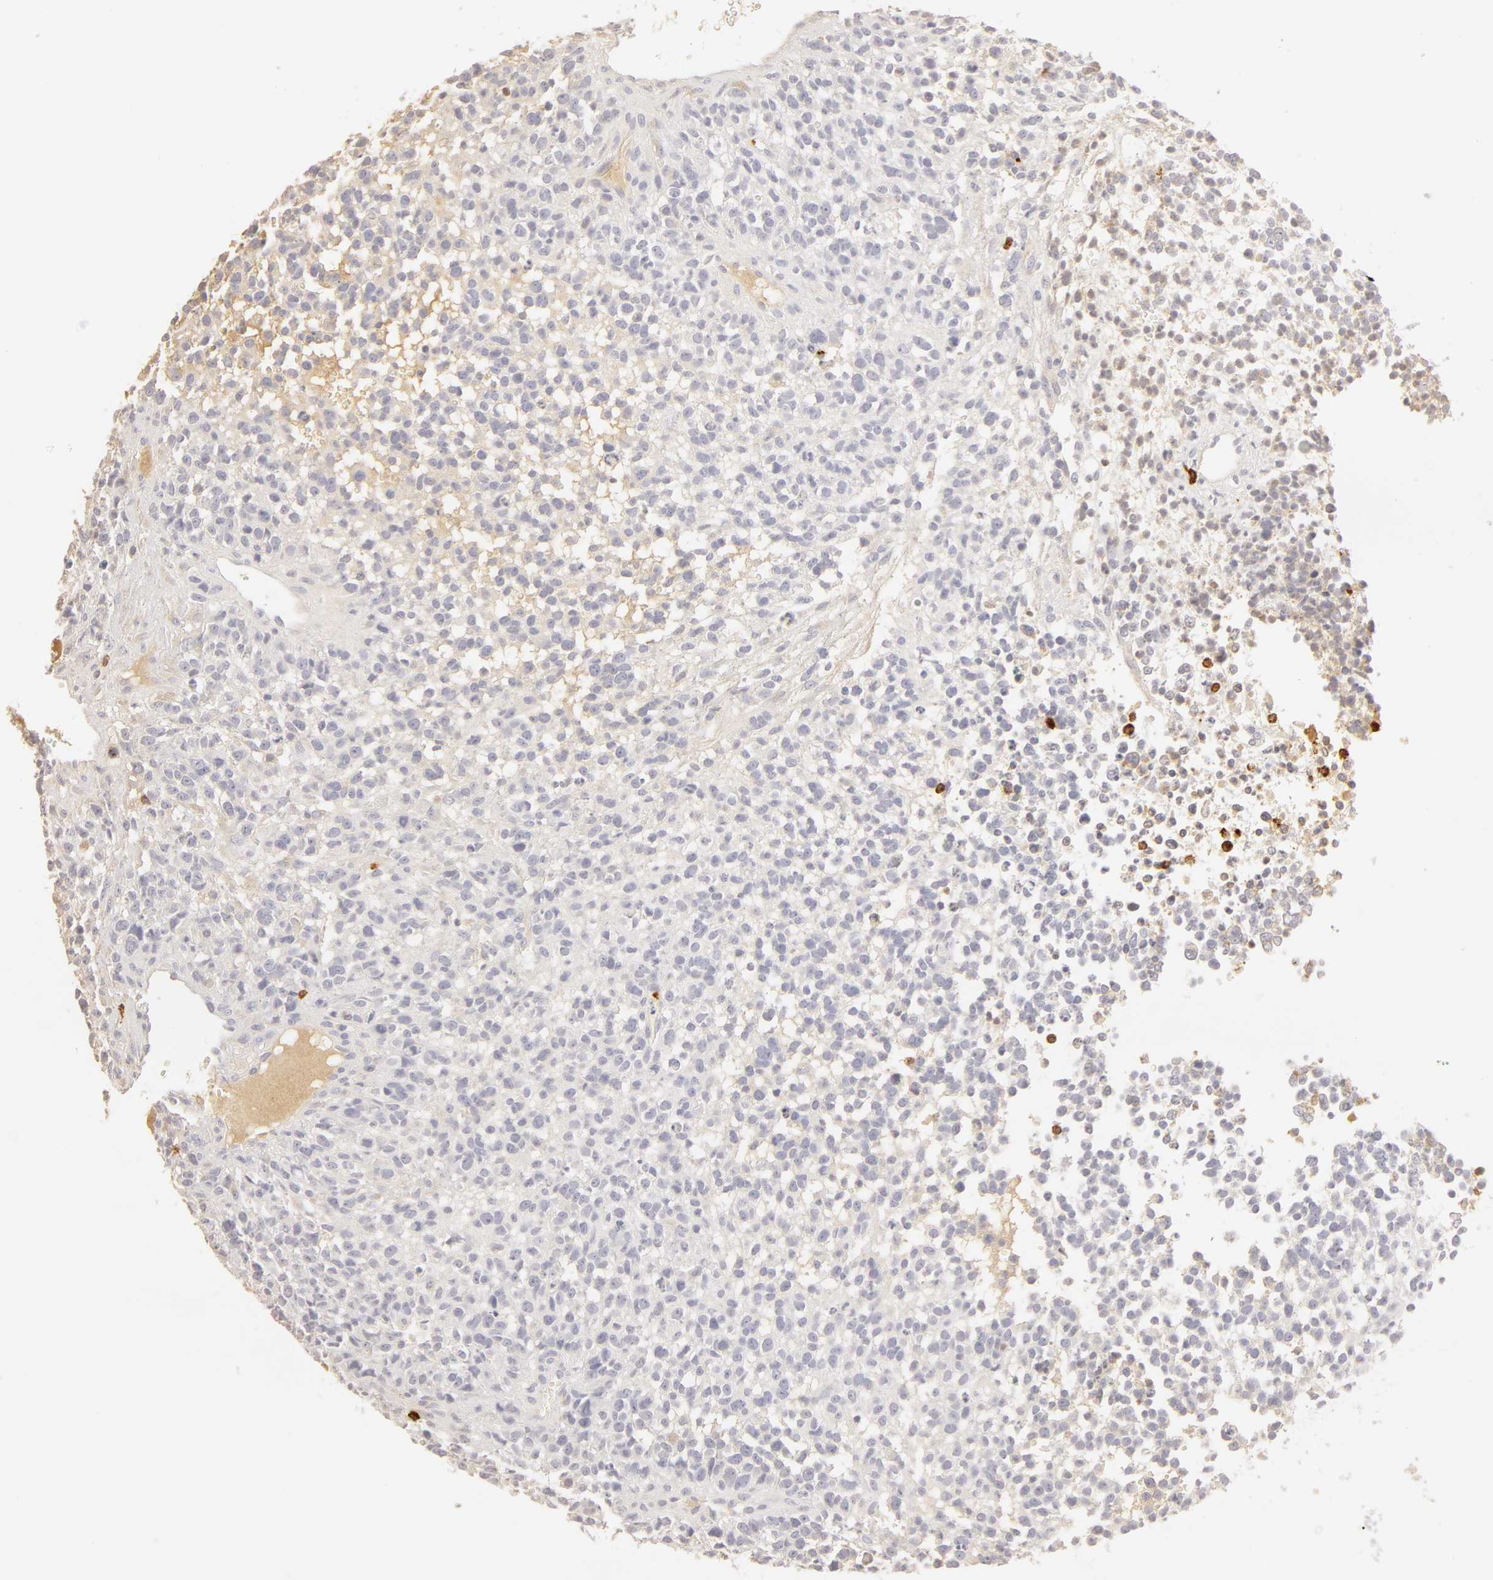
{"staining": {"intensity": "negative", "quantity": "none", "location": "none"}, "tissue": "glioma", "cell_type": "Tumor cells", "image_type": "cancer", "snomed": [{"axis": "morphology", "description": "Glioma, malignant, High grade"}, {"axis": "topography", "description": "Brain"}], "caption": "A micrograph of human malignant glioma (high-grade) is negative for staining in tumor cells.", "gene": "C1R", "patient": {"sex": "male", "age": 66}}